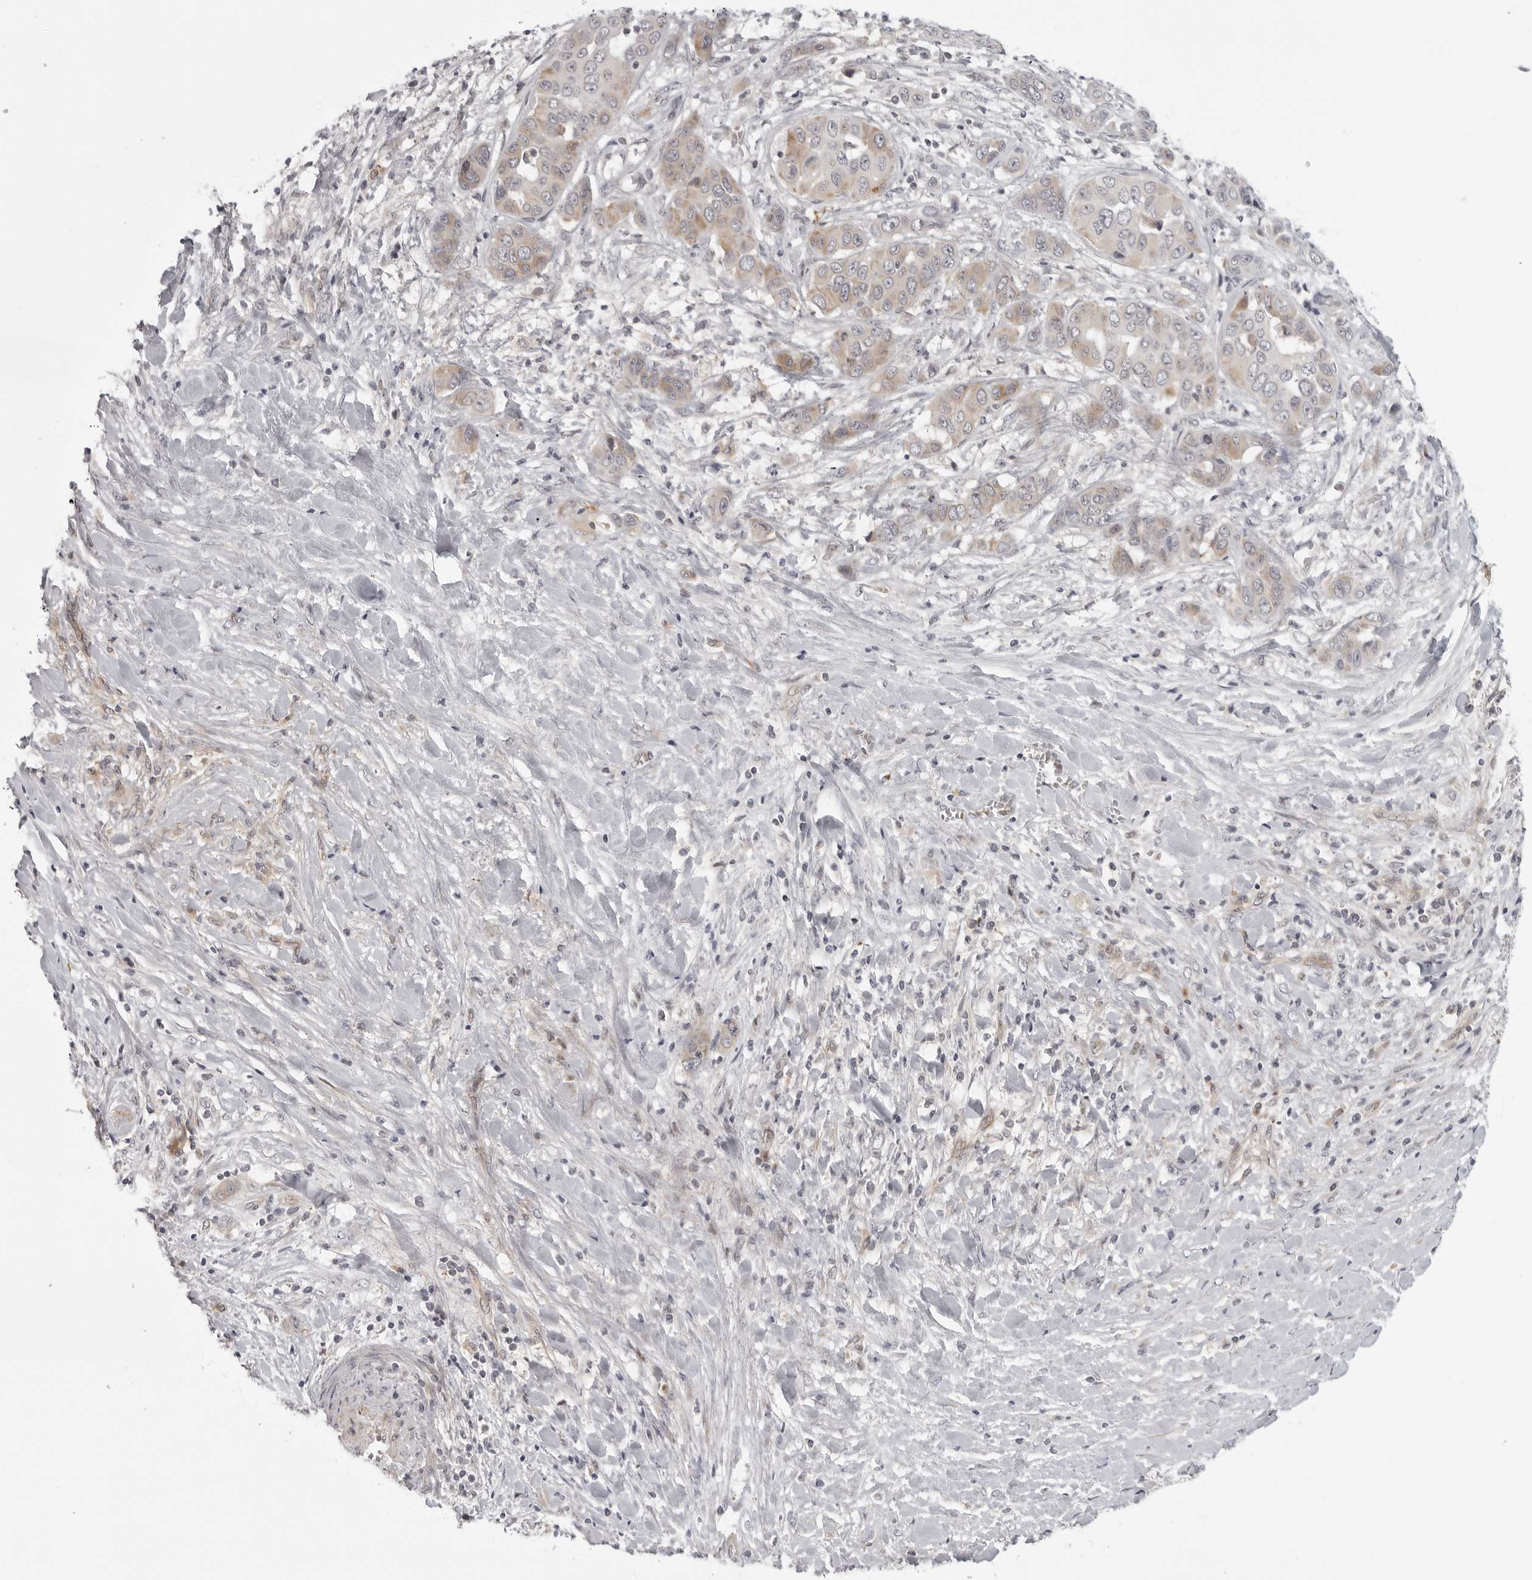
{"staining": {"intensity": "weak", "quantity": ">75%", "location": "cytoplasmic/membranous"}, "tissue": "liver cancer", "cell_type": "Tumor cells", "image_type": "cancer", "snomed": [{"axis": "morphology", "description": "Cholangiocarcinoma"}, {"axis": "topography", "description": "Liver"}], "caption": "Human liver cancer stained for a protein (brown) reveals weak cytoplasmic/membranous positive positivity in approximately >75% of tumor cells.", "gene": "CD300LD", "patient": {"sex": "female", "age": 52}}